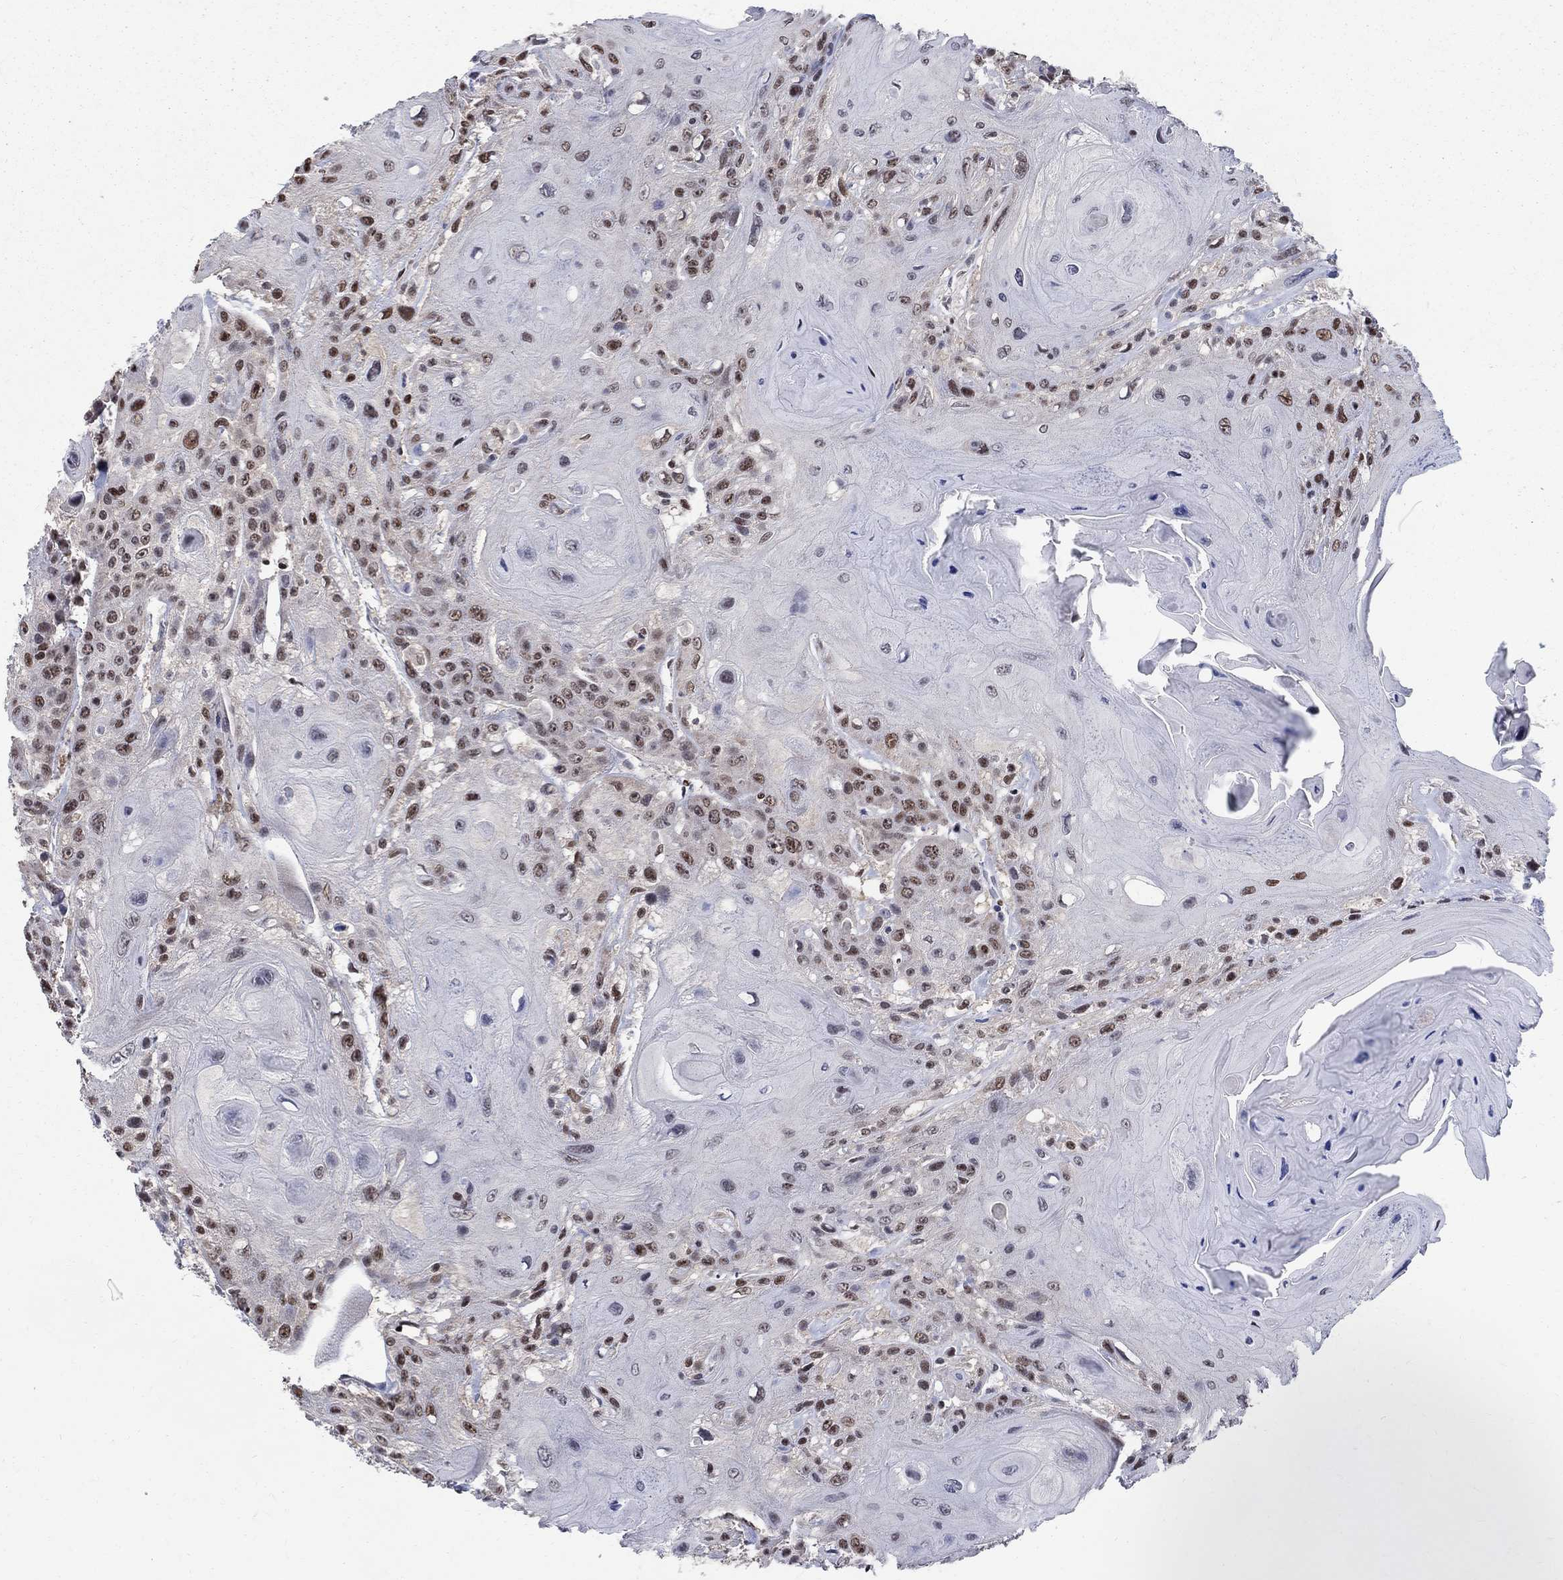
{"staining": {"intensity": "strong", "quantity": "25%-75%", "location": "nuclear"}, "tissue": "head and neck cancer", "cell_type": "Tumor cells", "image_type": "cancer", "snomed": [{"axis": "morphology", "description": "Squamous cell carcinoma, NOS"}, {"axis": "topography", "description": "Head-Neck"}], "caption": "The image demonstrates immunohistochemical staining of head and neck squamous cell carcinoma. There is strong nuclear staining is appreciated in about 25%-75% of tumor cells. The protein of interest is shown in brown color, while the nuclei are stained blue.", "gene": "FBXO16", "patient": {"sex": "female", "age": 59}}